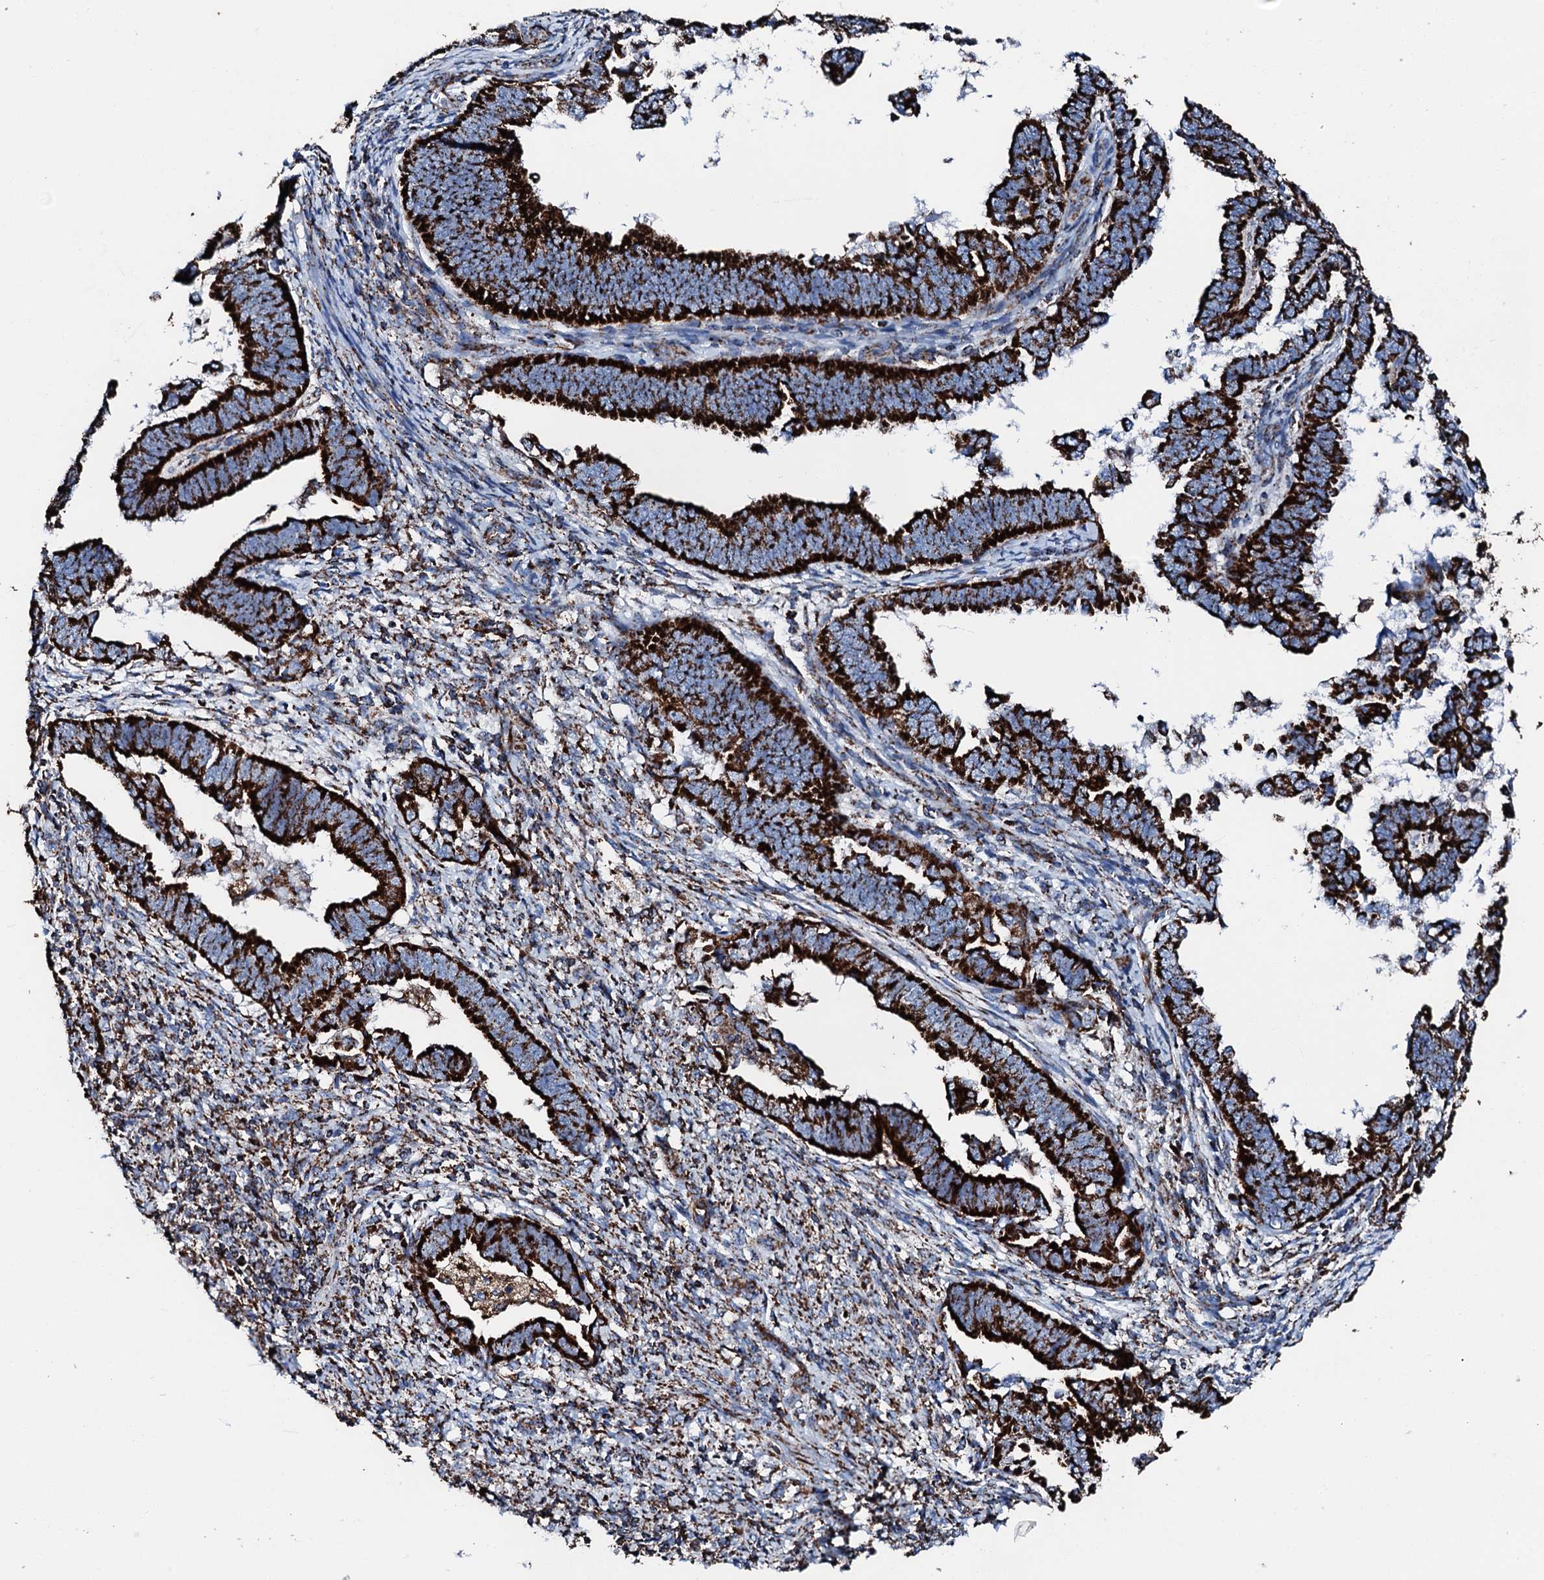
{"staining": {"intensity": "strong", "quantity": ">75%", "location": "cytoplasmic/membranous"}, "tissue": "endometrial cancer", "cell_type": "Tumor cells", "image_type": "cancer", "snomed": [{"axis": "morphology", "description": "Adenocarcinoma, NOS"}, {"axis": "topography", "description": "Endometrium"}], "caption": "A micrograph showing strong cytoplasmic/membranous expression in about >75% of tumor cells in adenocarcinoma (endometrial), as visualized by brown immunohistochemical staining.", "gene": "HADH", "patient": {"sex": "female", "age": 75}}